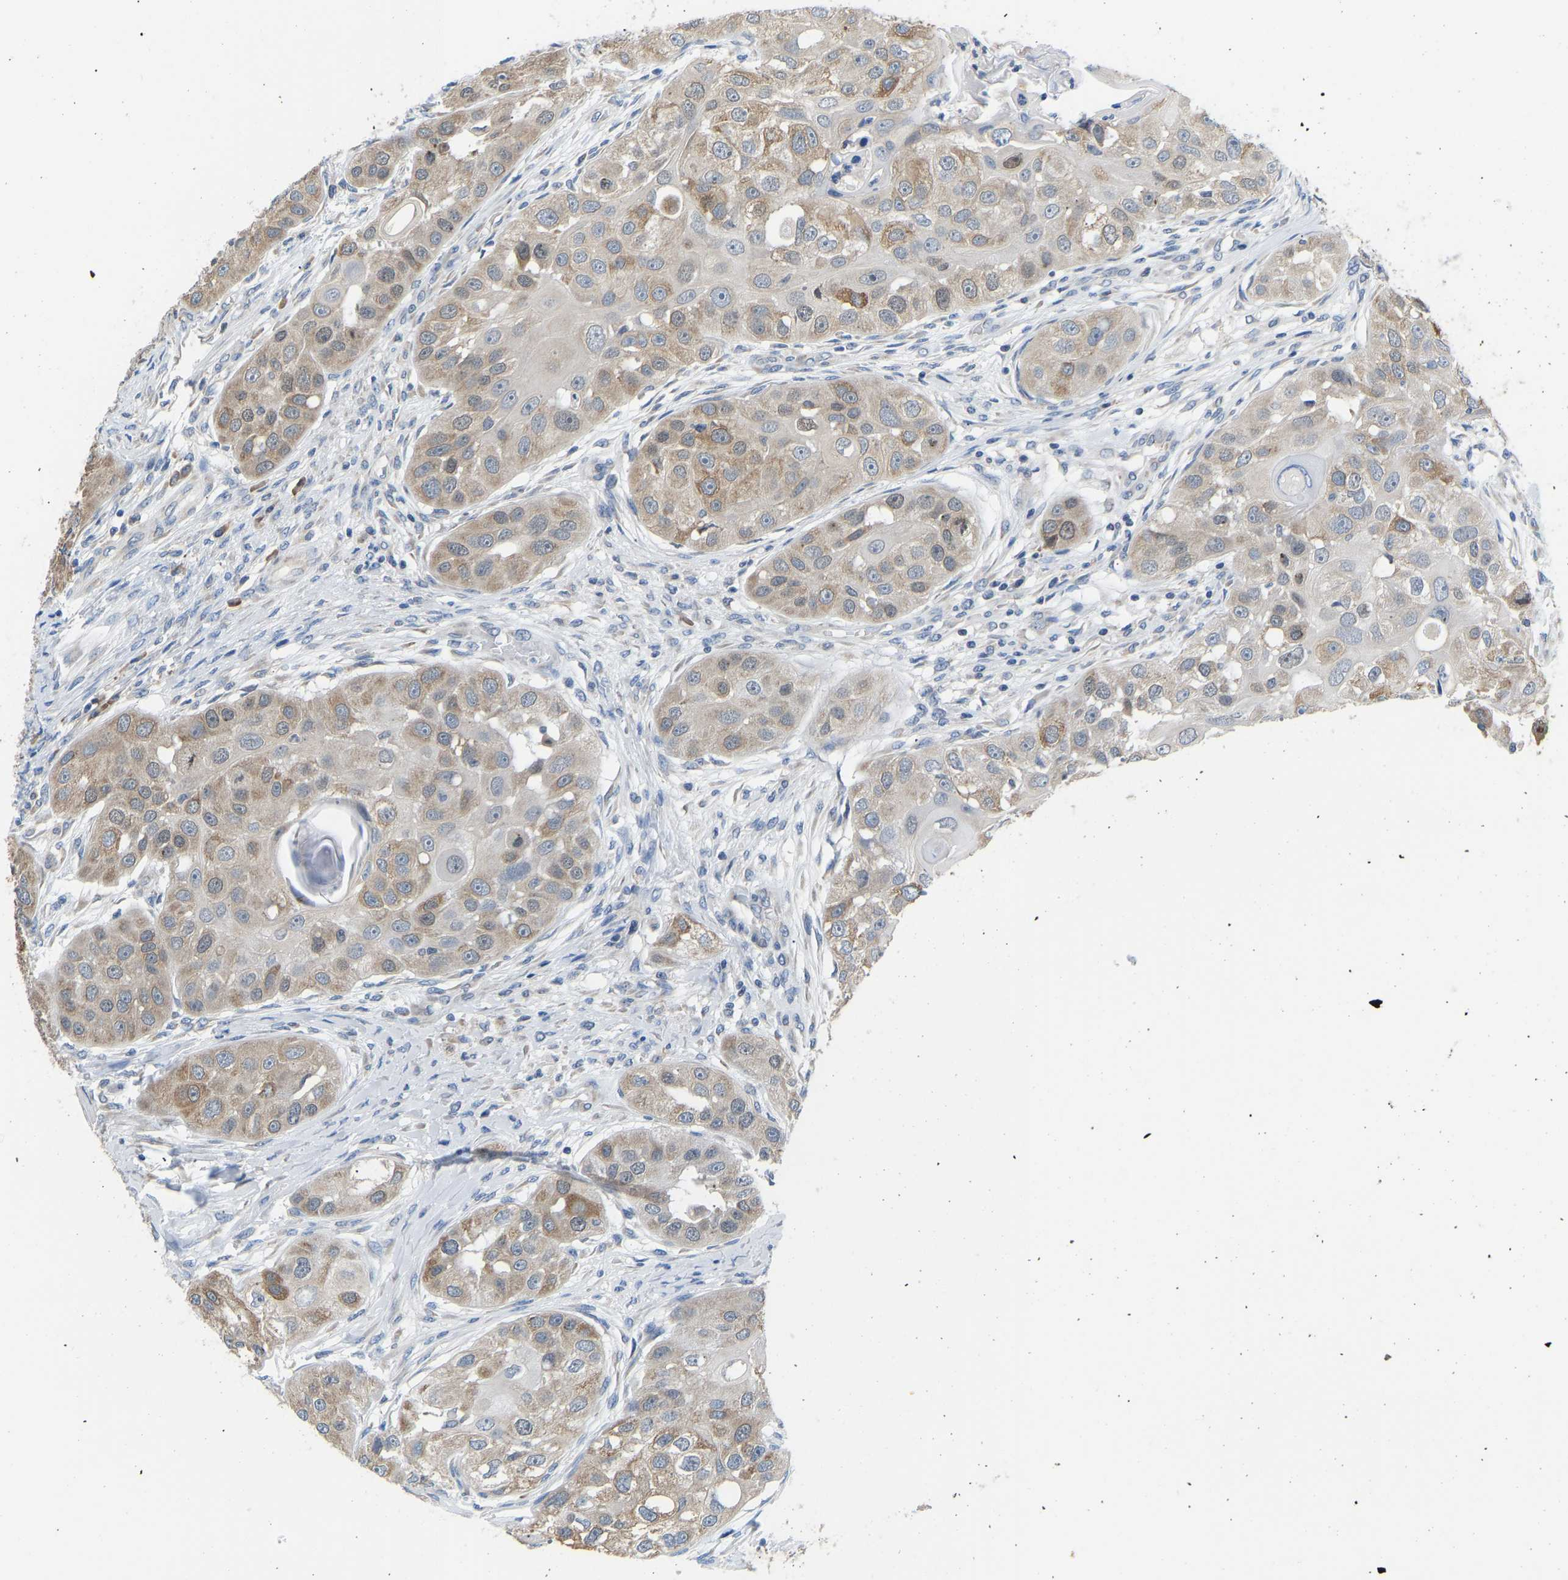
{"staining": {"intensity": "weak", "quantity": ">75%", "location": "cytoplasmic/membranous"}, "tissue": "head and neck cancer", "cell_type": "Tumor cells", "image_type": "cancer", "snomed": [{"axis": "morphology", "description": "Normal tissue, NOS"}, {"axis": "morphology", "description": "Squamous cell carcinoma, NOS"}, {"axis": "topography", "description": "Skeletal muscle"}, {"axis": "topography", "description": "Head-Neck"}], "caption": "The photomicrograph displays a brown stain indicating the presence of a protein in the cytoplasmic/membranous of tumor cells in head and neck cancer (squamous cell carcinoma).", "gene": "VRK1", "patient": {"sex": "male", "age": 51}}